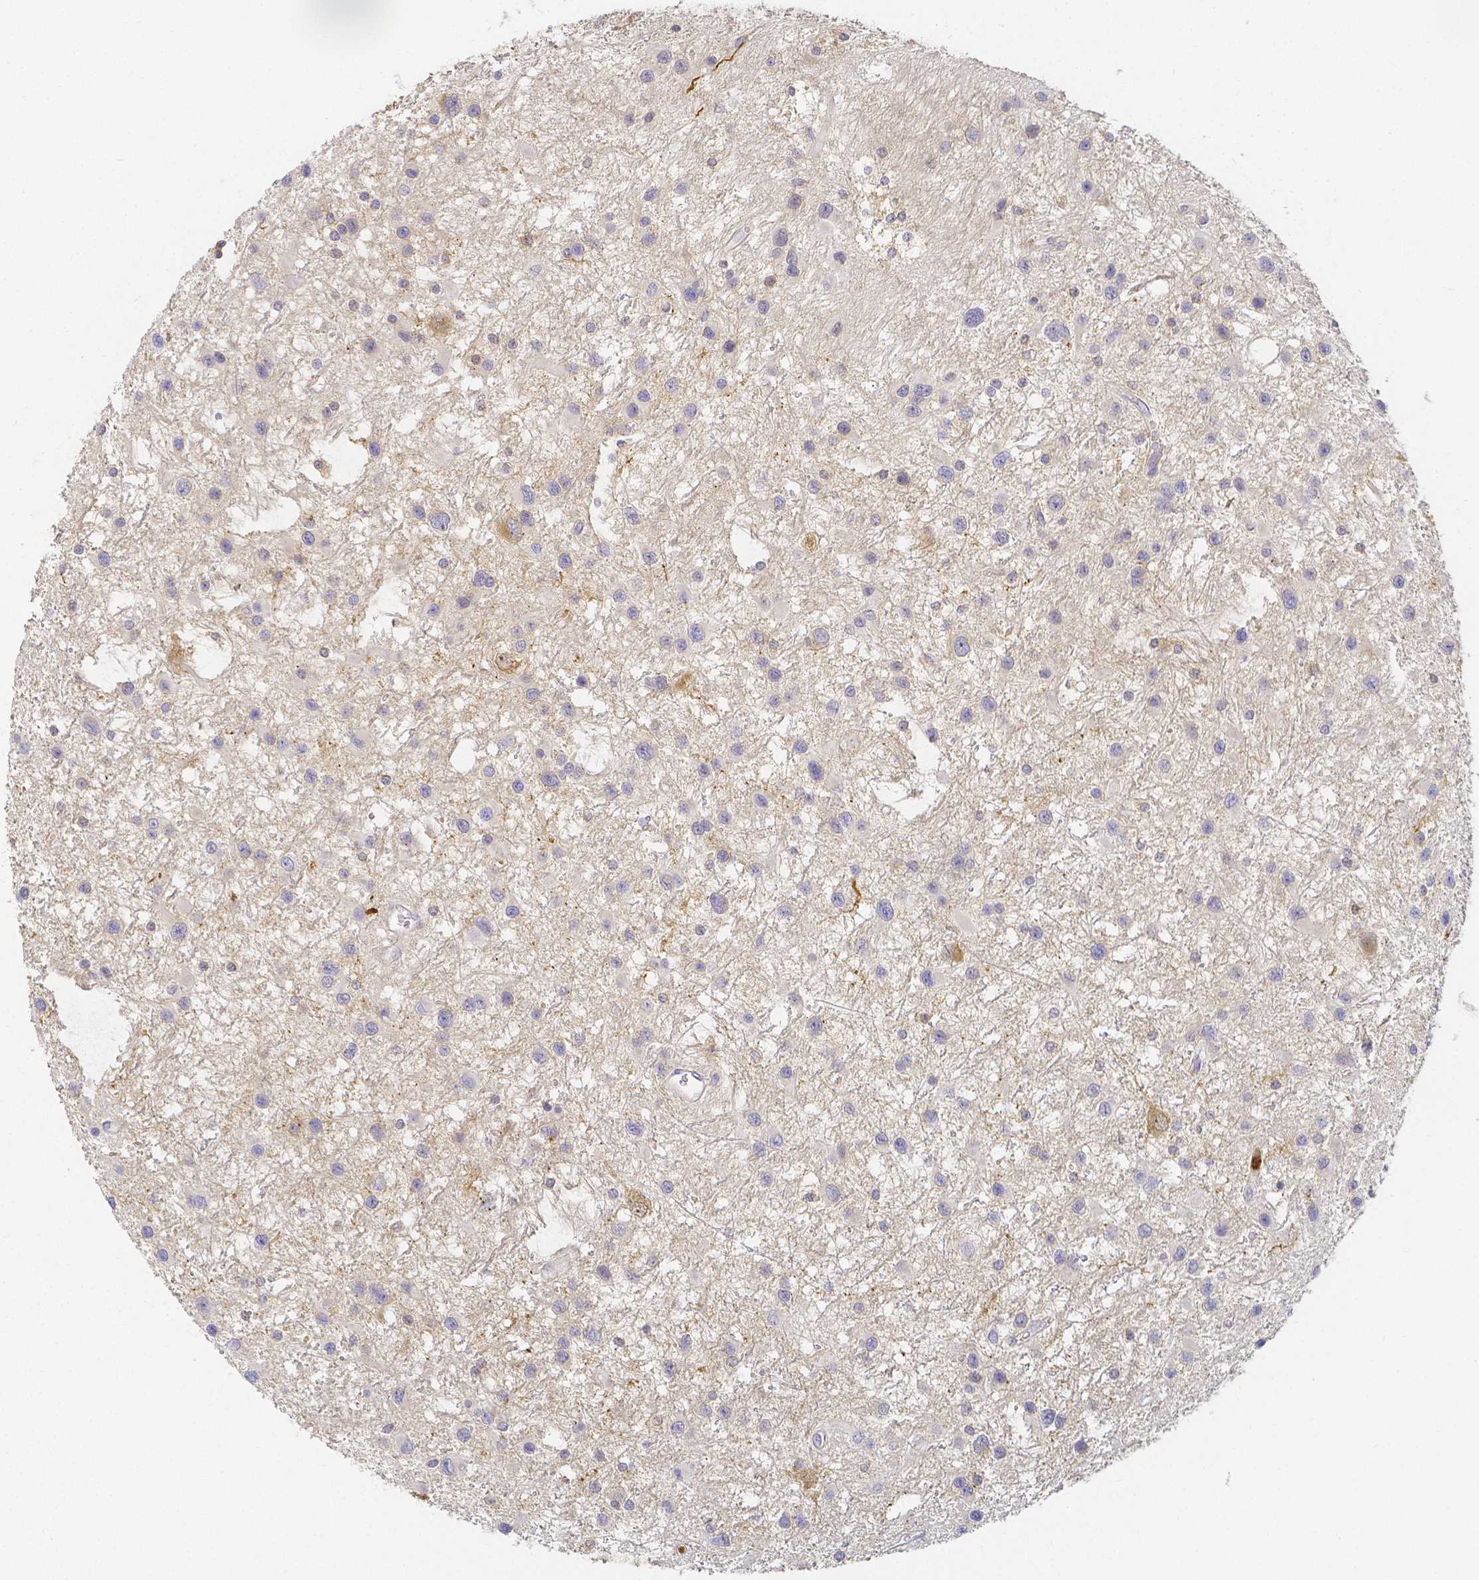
{"staining": {"intensity": "negative", "quantity": "none", "location": "none"}, "tissue": "glioma", "cell_type": "Tumor cells", "image_type": "cancer", "snomed": [{"axis": "morphology", "description": "Glioma, malignant, Low grade"}, {"axis": "topography", "description": "Brain"}], "caption": "Protein analysis of glioma demonstrates no significant positivity in tumor cells.", "gene": "KCNH1", "patient": {"sex": "female", "age": 32}}